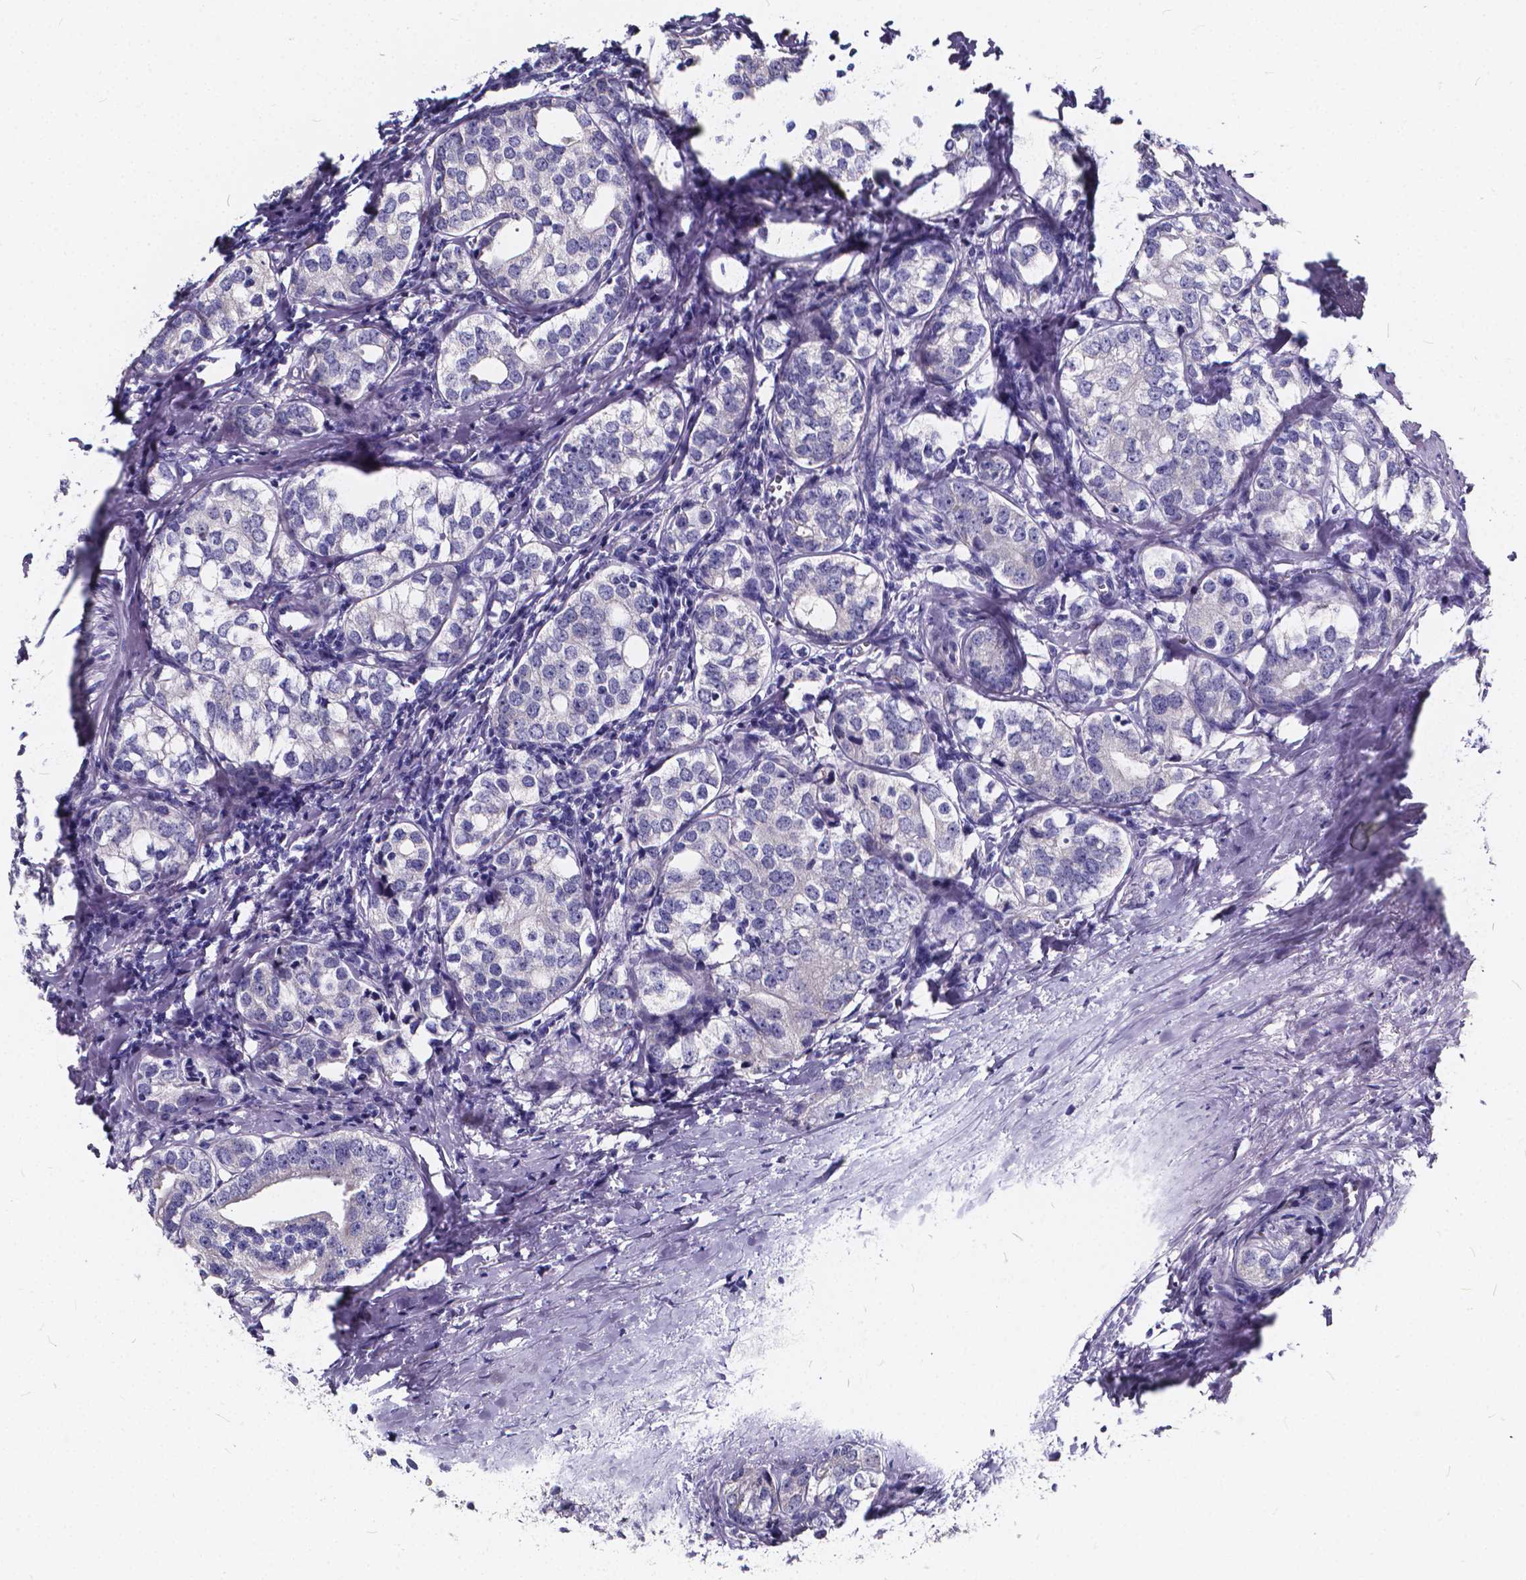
{"staining": {"intensity": "negative", "quantity": "none", "location": "none"}, "tissue": "prostate cancer", "cell_type": "Tumor cells", "image_type": "cancer", "snomed": [{"axis": "morphology", "description": "Adenocarcinoma, NOS"}, {"axis": "topography", "description": "Prostate and seminal vesicle, NOS"}], "caption": "IHC micrograph of human prostate cancer stained for a protein (brown), which shows no positivity in tumor cells. (DAB (3,3'-diaminobenzidine) IHC with hematoxylin counter stain).", "gene": "SPEF2", "patient": {"sex": "male", "age": 63}}